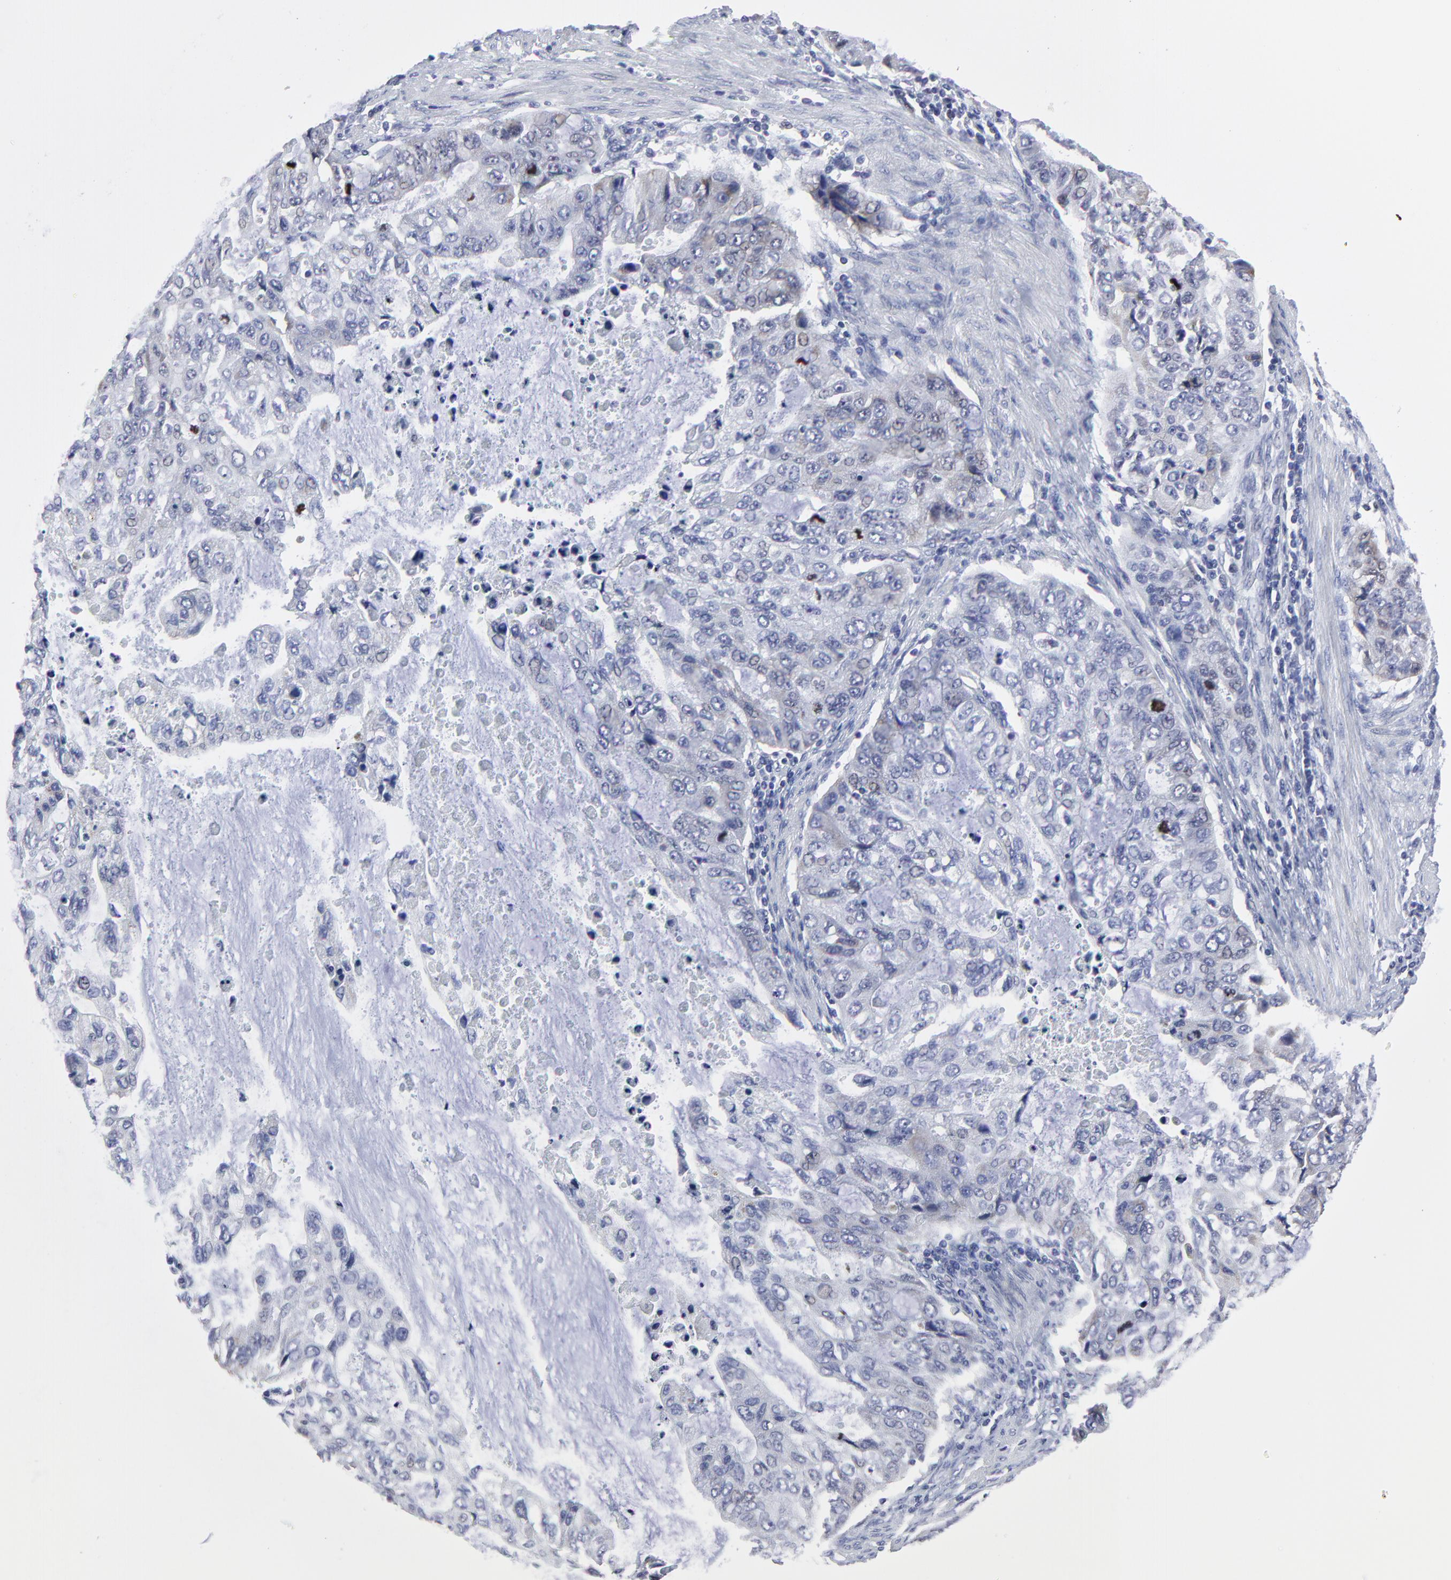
{"staining": {"intensity": "weak", "quantity": "<25%", "location": "nuclear"}, "tissue": "stomach cancer", "cell_type": "Tumor cells", "image_type": "cancer", "snomed": [{"axis": "morphology", "description": "Adenocarcinoma, NOS"}, {"axis": "topography", "description": "Stomach, upper"}], "caption": "This is an immunohistochemistry (IHC) image of adenocarcinoma (stomach). There is no staining in tumor cells.", "gene": "NCAPH", "patient": {"sex": "female", "age": 52}}